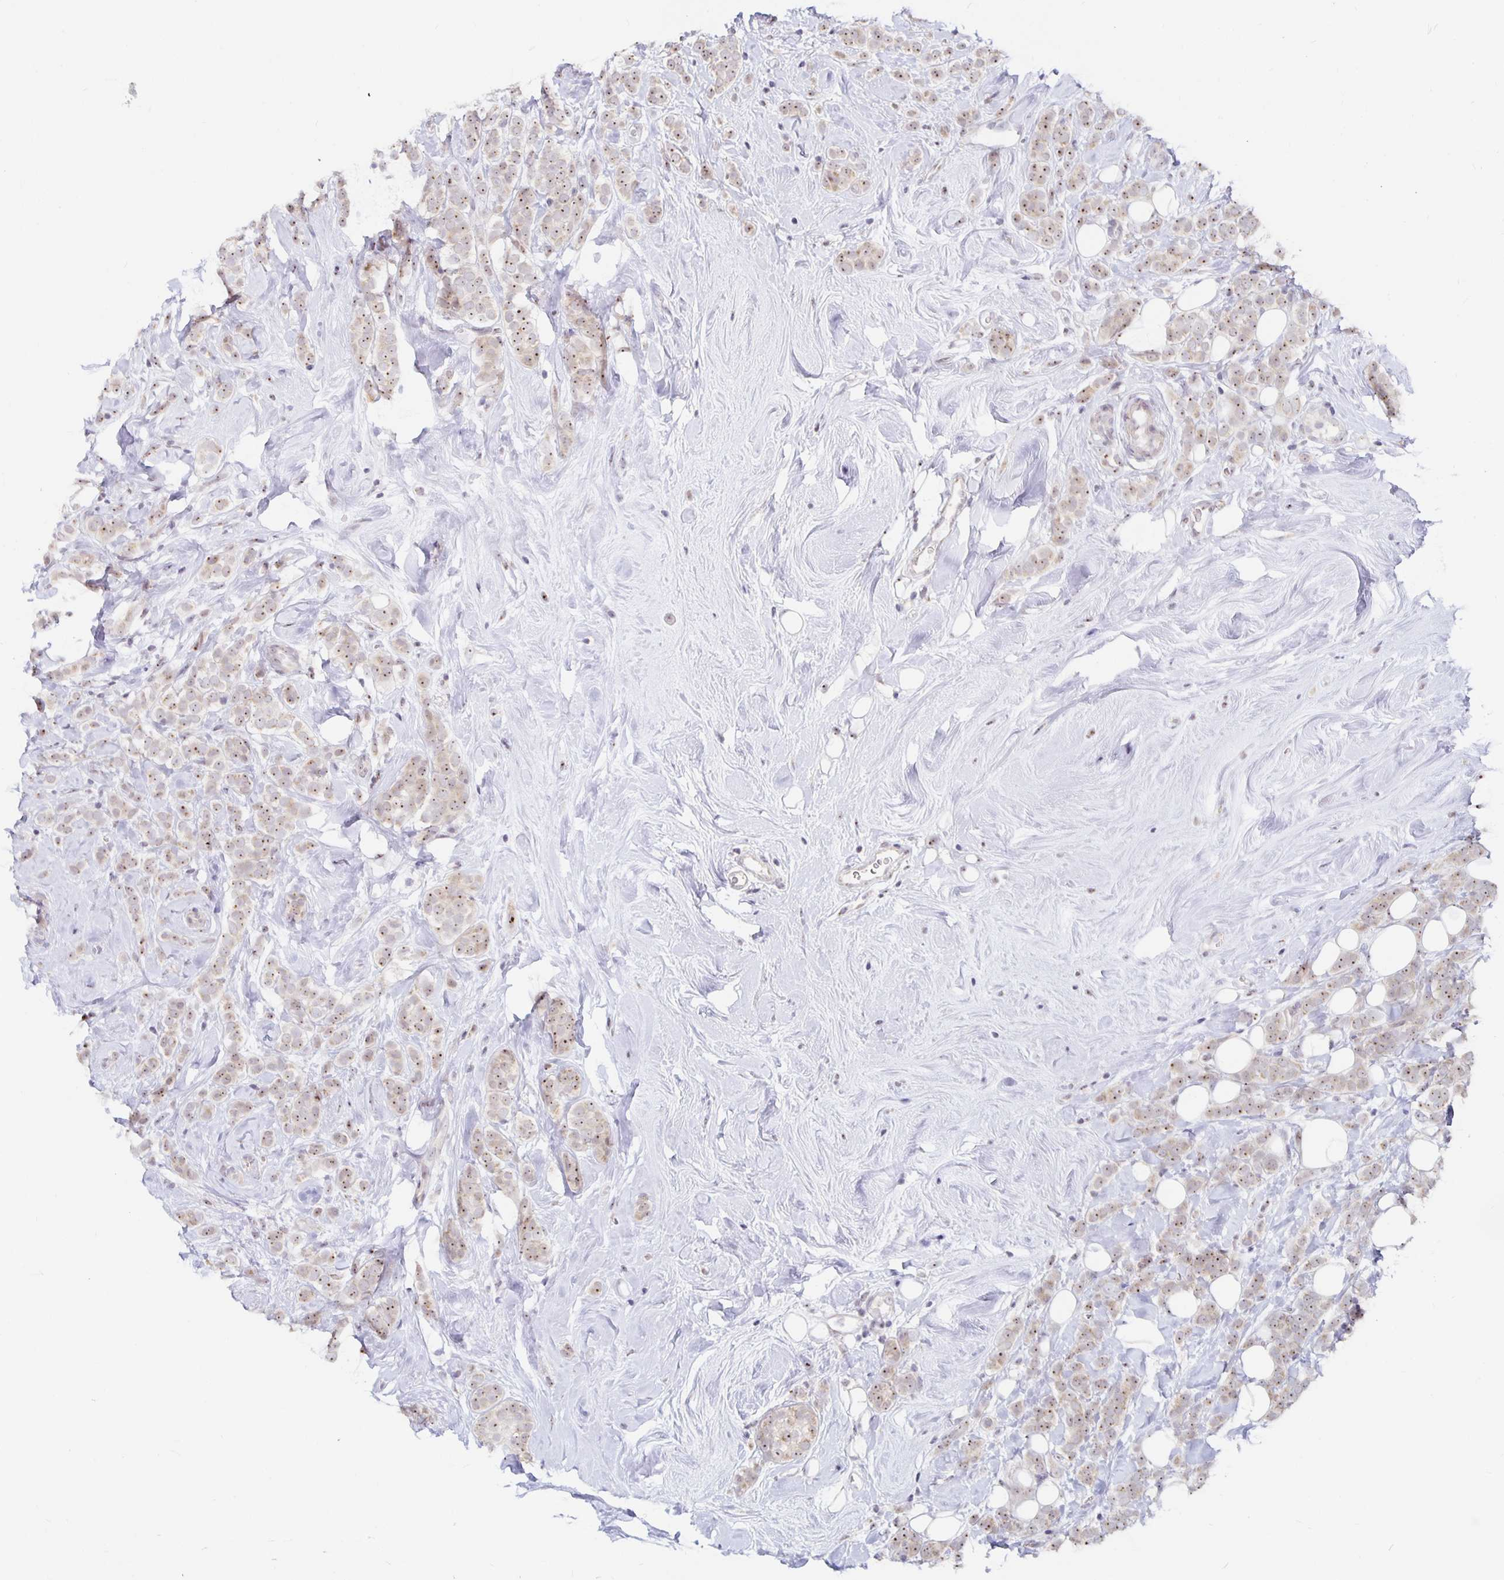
{"staining": {"intensity": "moderate", "quantity": "25%-75%", "location": "nuclear"}, "tissue": "breast cancer", "cell_type": "Tumor cells", "image_type": "cancer", "snomed": [{"axis": "morphology", "description": "Lobular carcinoma"}, {"axis": "topography", "description": "Breast"}], "caption": "The photomicrograph demonstrates staining of breast lobular carcinoma, revealing moderate nuclear protein positivity (brown color) within tumor cells. Nuclei are stained in blue.", "gene": "NUP85", "patient": {"sex": "female", "age": 49}}